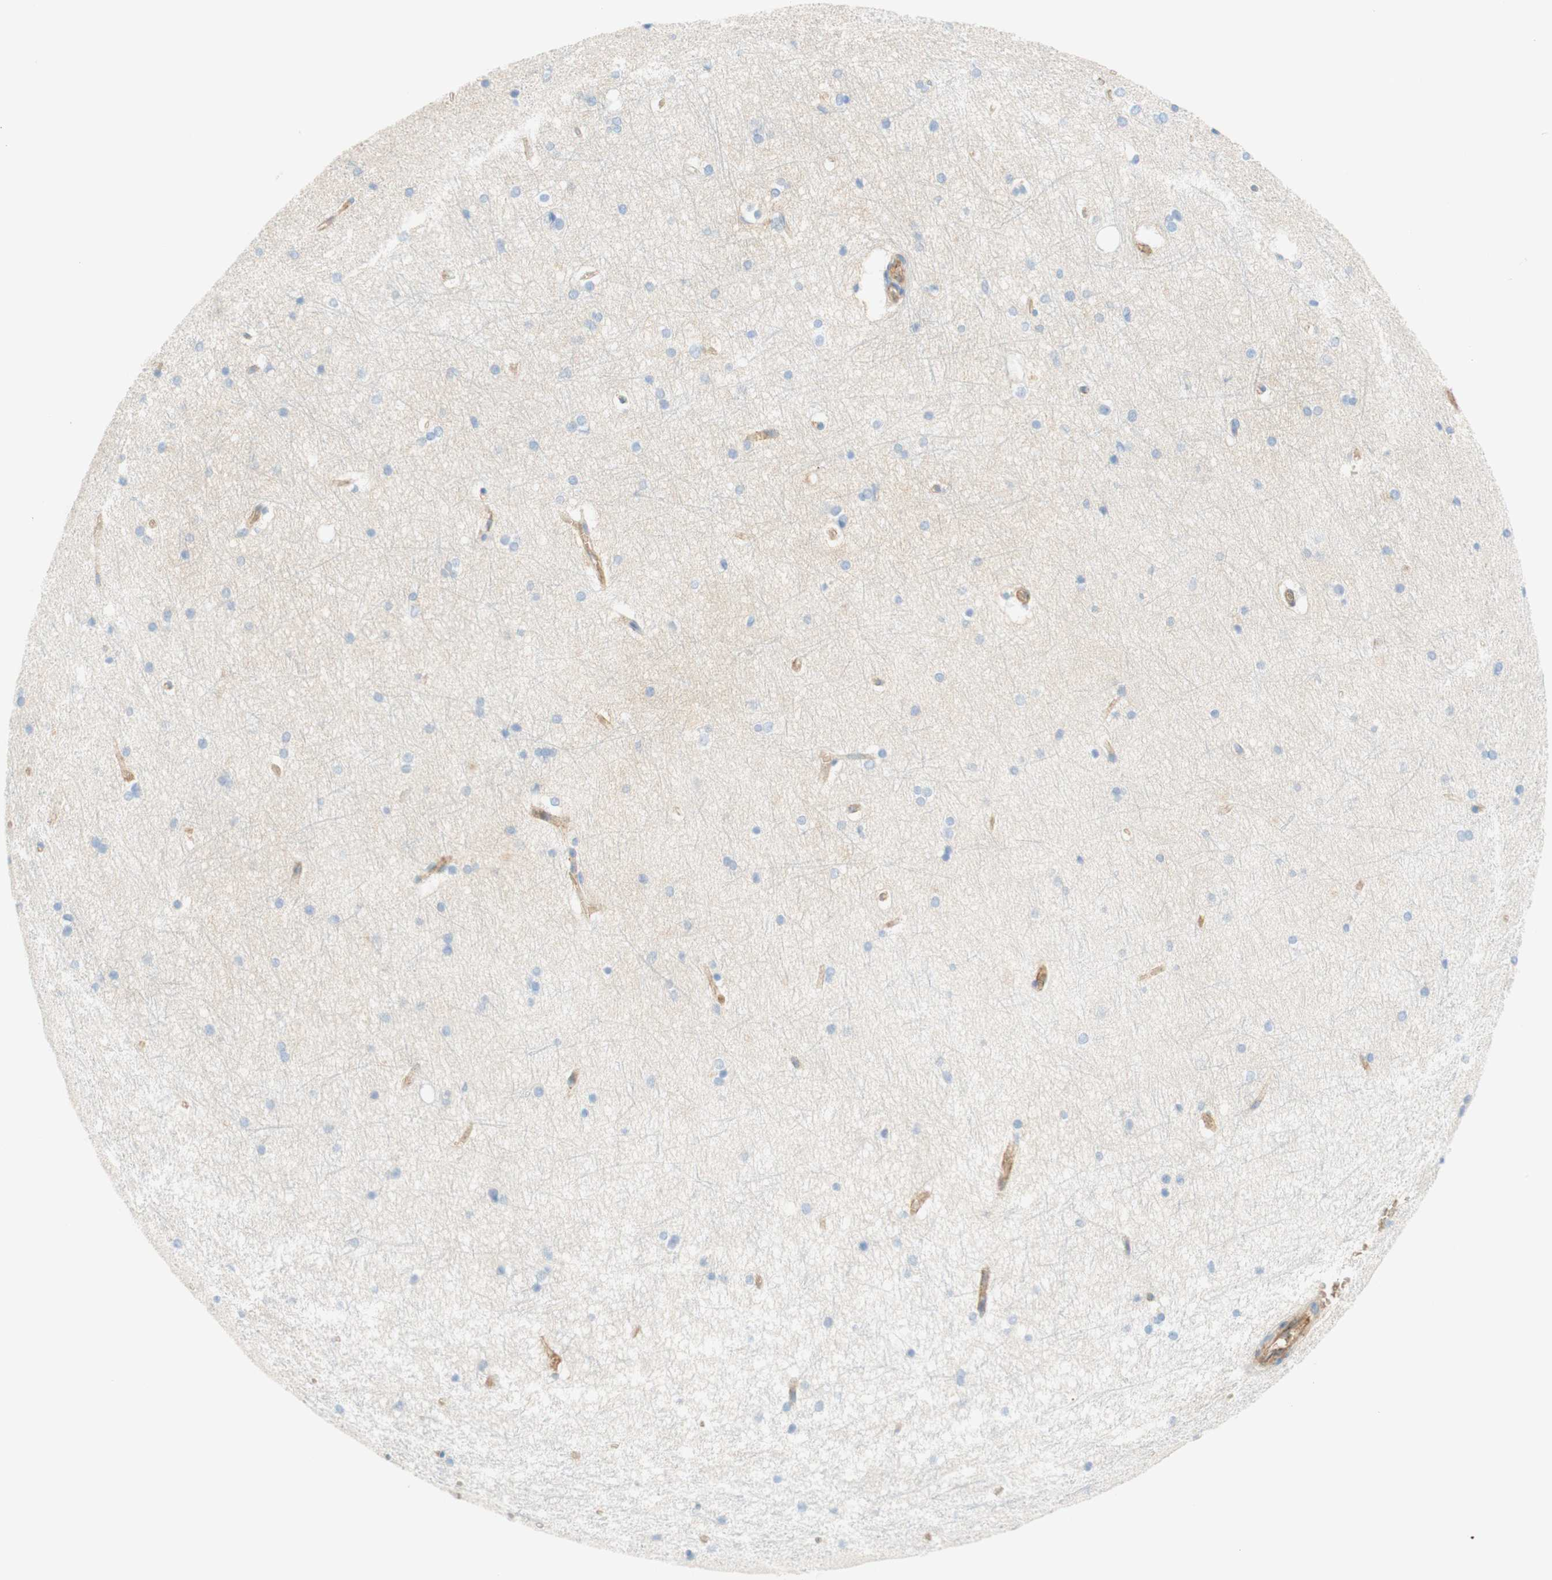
{"staining": {"intensity": "weak", "quantity": "<25%", "location": "cytoplasmic/membranous"}, "tissue": "hippocampus", "cell_type": "Glial cells", "image_type": "normal", "snomed": [{"axis": "morphology", "description": "Normal tissue, NOS"}, {"axis": "topography", "description": "Hippocampus"}], "caption": "Immunohistochemistry photomicrograph of benign hippocampus: human hippocampus stained with DAB (3,3'-diaminobenzidine) shows no significant protein staining in glial cells.", "gene": "STOM", "patient": {"sex": "female", "age": 19}}